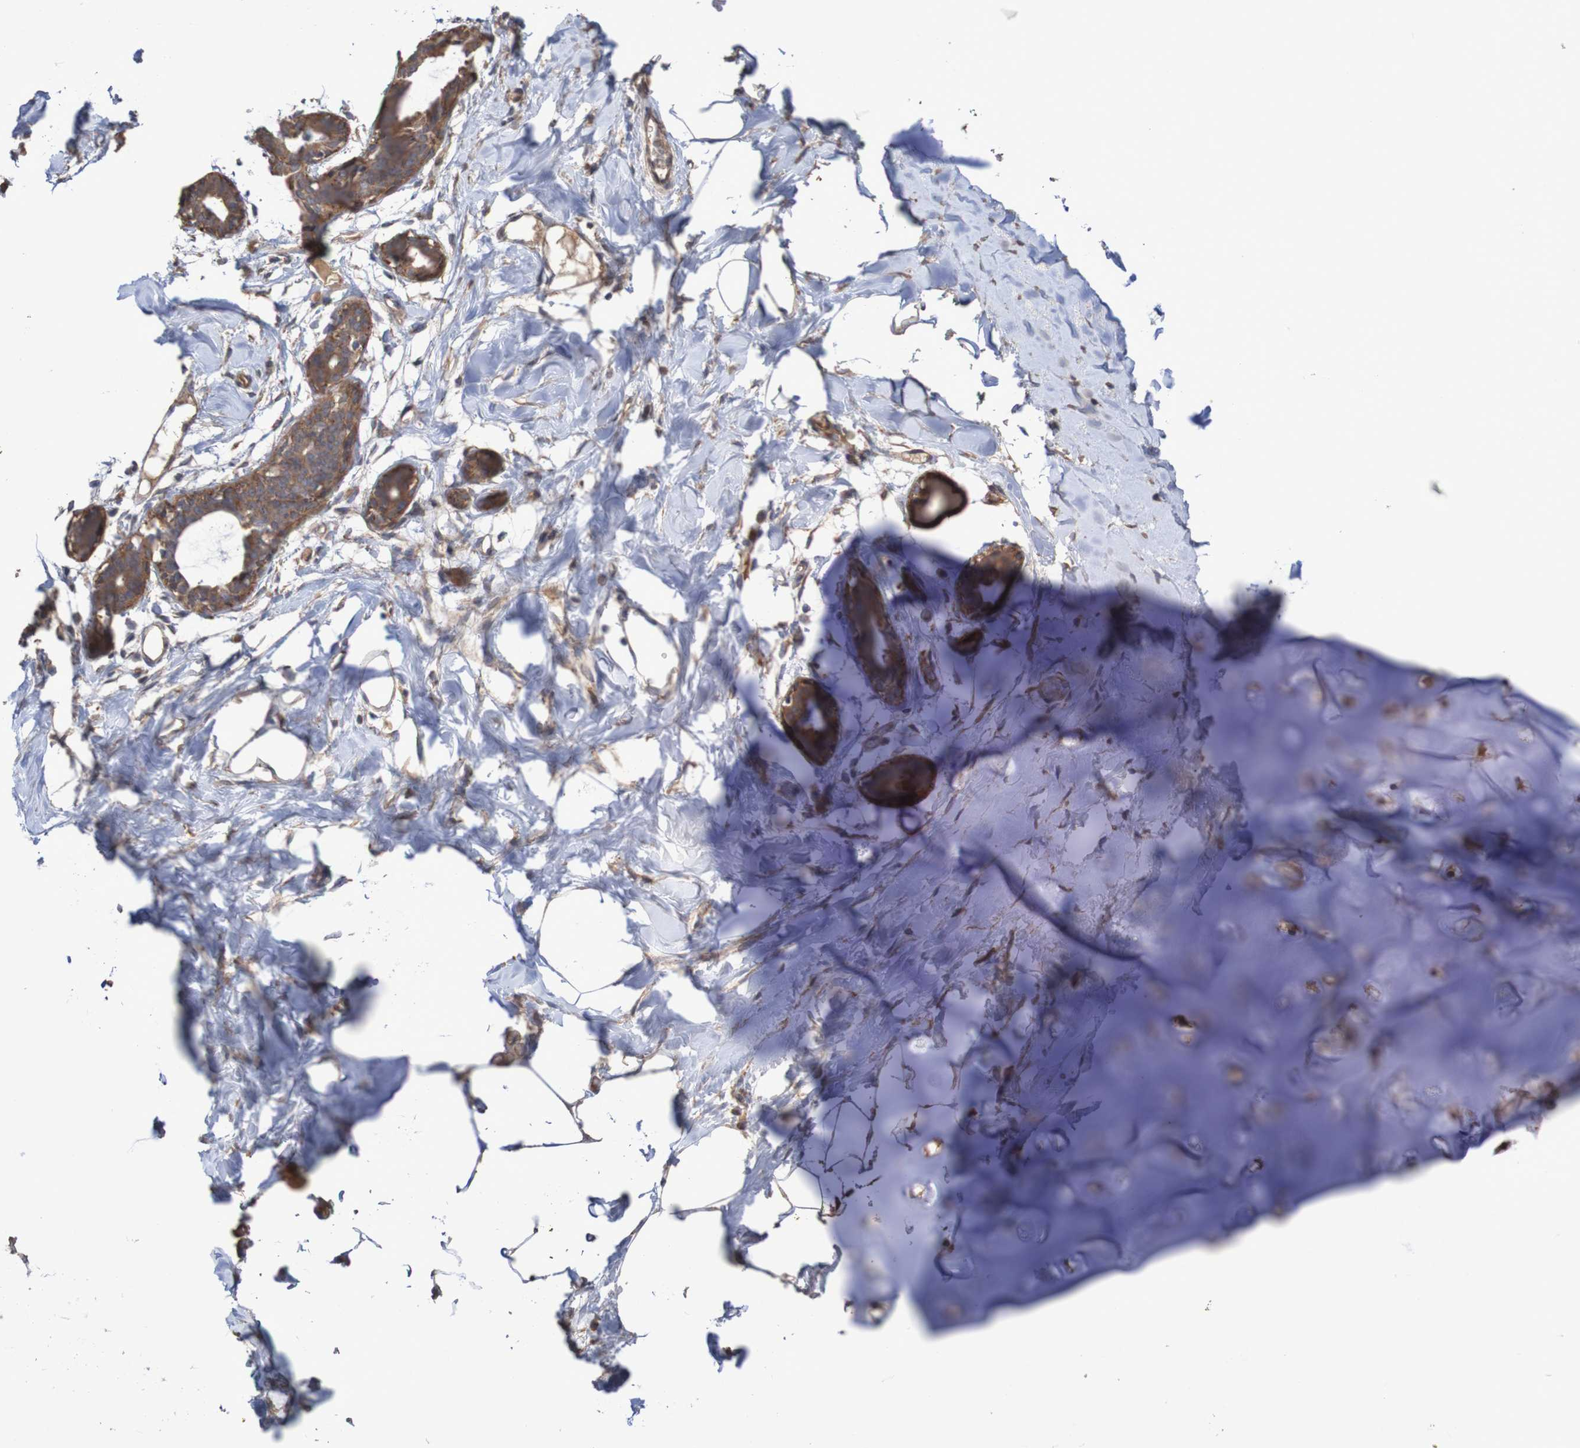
{"staining": {"intensity": "moderate", "quantity": ">75%", "location": "cytoplasmic/membranous"}, "tissue": "adipose tissue", "cell_type": "Adipocytes", "image_type": "normal", "snomed": [{"axis": "morphology", "description": "Normal tissue, NOS"}, {"axis": "topography", "description": "Breast"}, {"axis": "topography", "description": "Adipose tissue"}], "caption": "Immunohistochemical staining of benign human adipose tissue shows >75% levels of moderate cytoplasmic/membranous protein positivity in about >75% of adipocytes.", "gene": "PHYH", "patient": {"sex": "female", "age": 25}}